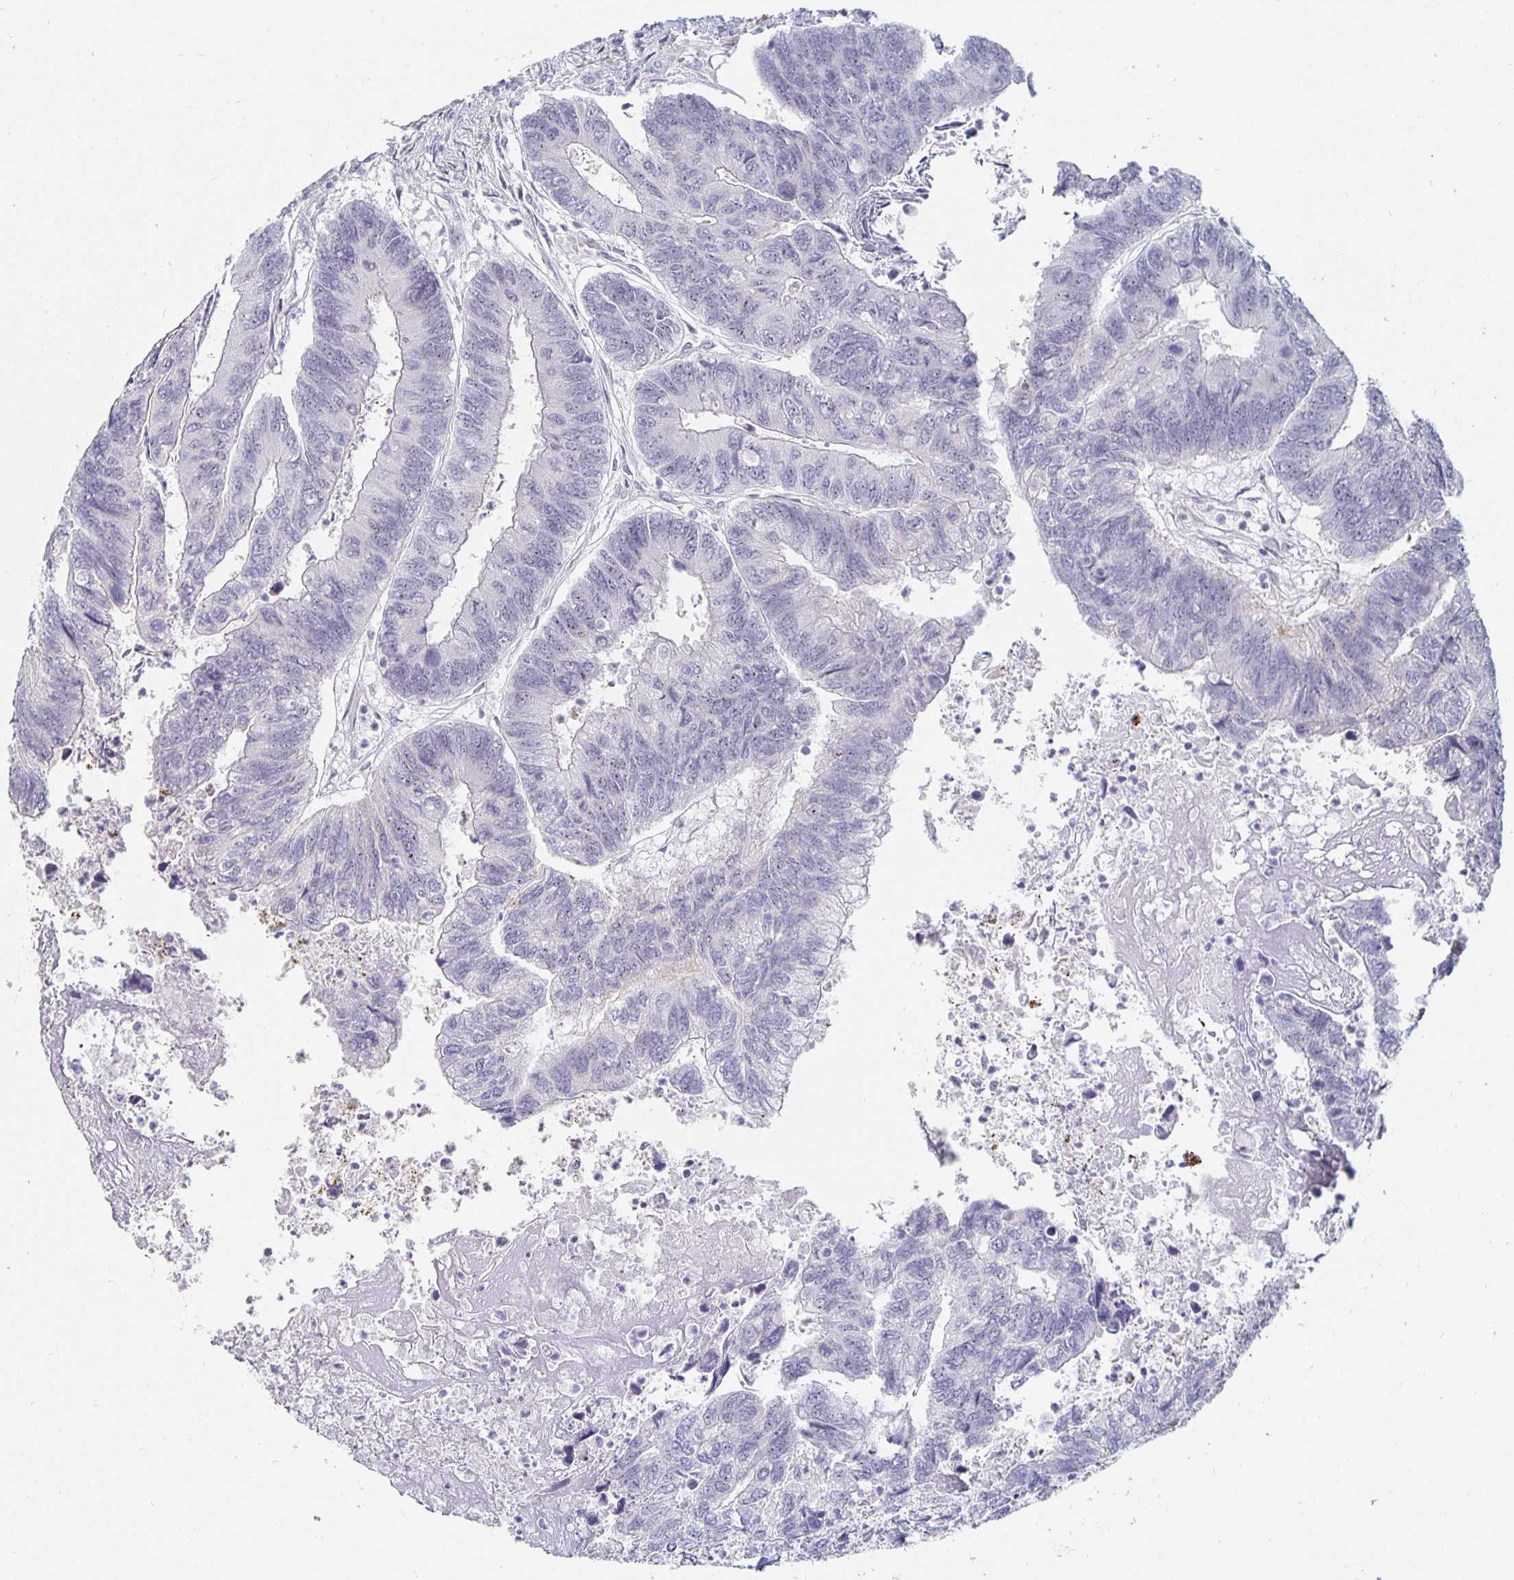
{"staining": {"intensity": "negative", "quantity": "none", "location": "none"}, "tissue": "colorectal cancer", "cell_type": "Tumor cells", "image_type": "cancer", "snomed": [{"axis": "morphology", "description": "Adenocarcinoma, NOS"}, {"axis": "topography", "description": "Colon"}], "caption": "Tumor cells are negative for protein expression in human colorectal cancer (adenocarcinoma).", "gene": "S100G", "patient": {"sex": "female", "age": 67}}